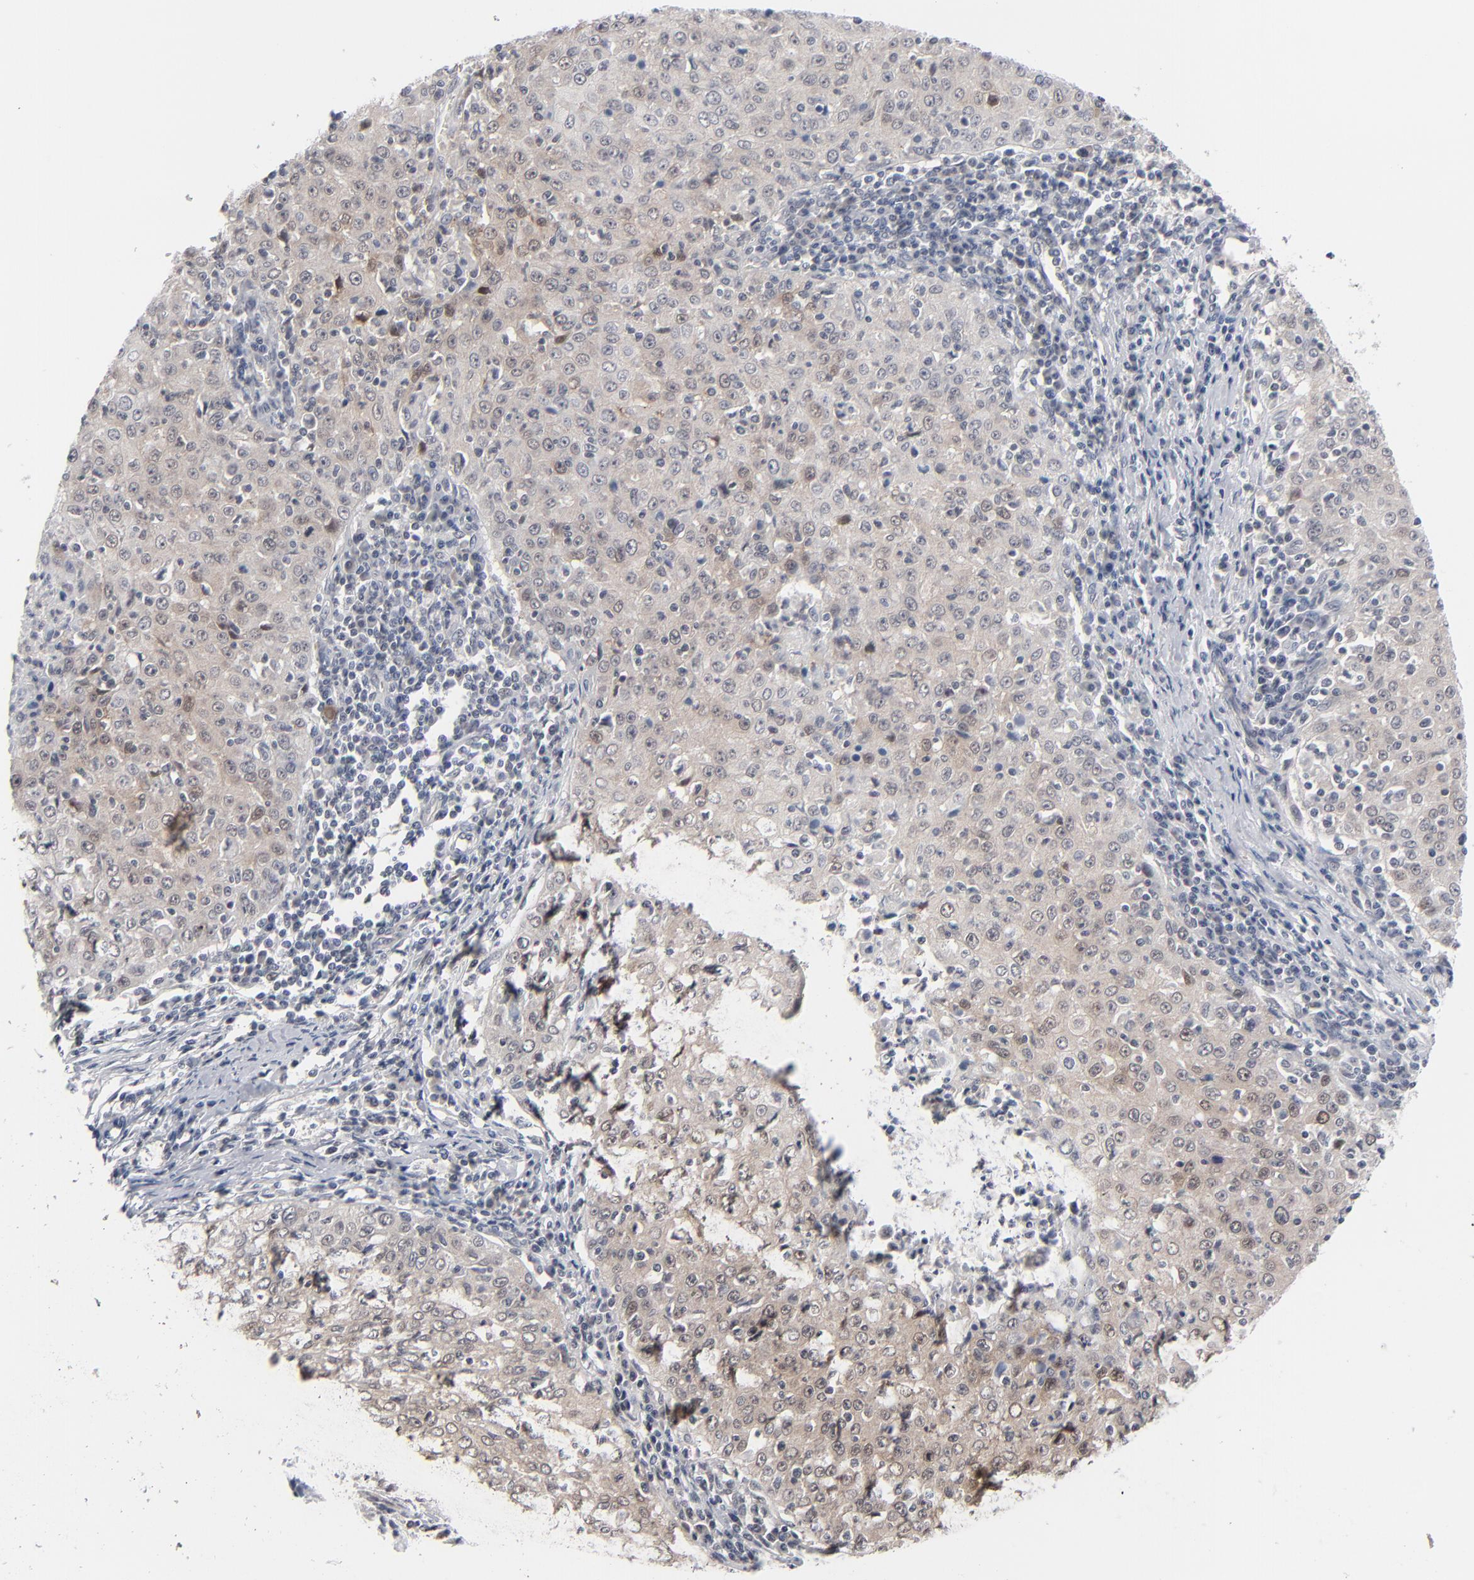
{"staining": {"intensity": "weak", "quantity": ">75%", "location": "cytoplasmic/membranous"}, "tissue": "cervical cancer", "cell_type": "Tumor cells", "image_type": "cancer", "snomed": [{"axis": "morphology", "description": "Squamous cell carcinoma, NOS"}, {"axis": "topography", "description": "Cervix"}], "caption": "Cervical cancer stained for a protein (brown) reveals weak cytoplasmic/membranous positive expression in about >75% of tumor cells.", "gene": "POF1B", "patient": {"sex": "female", "age": 27}}